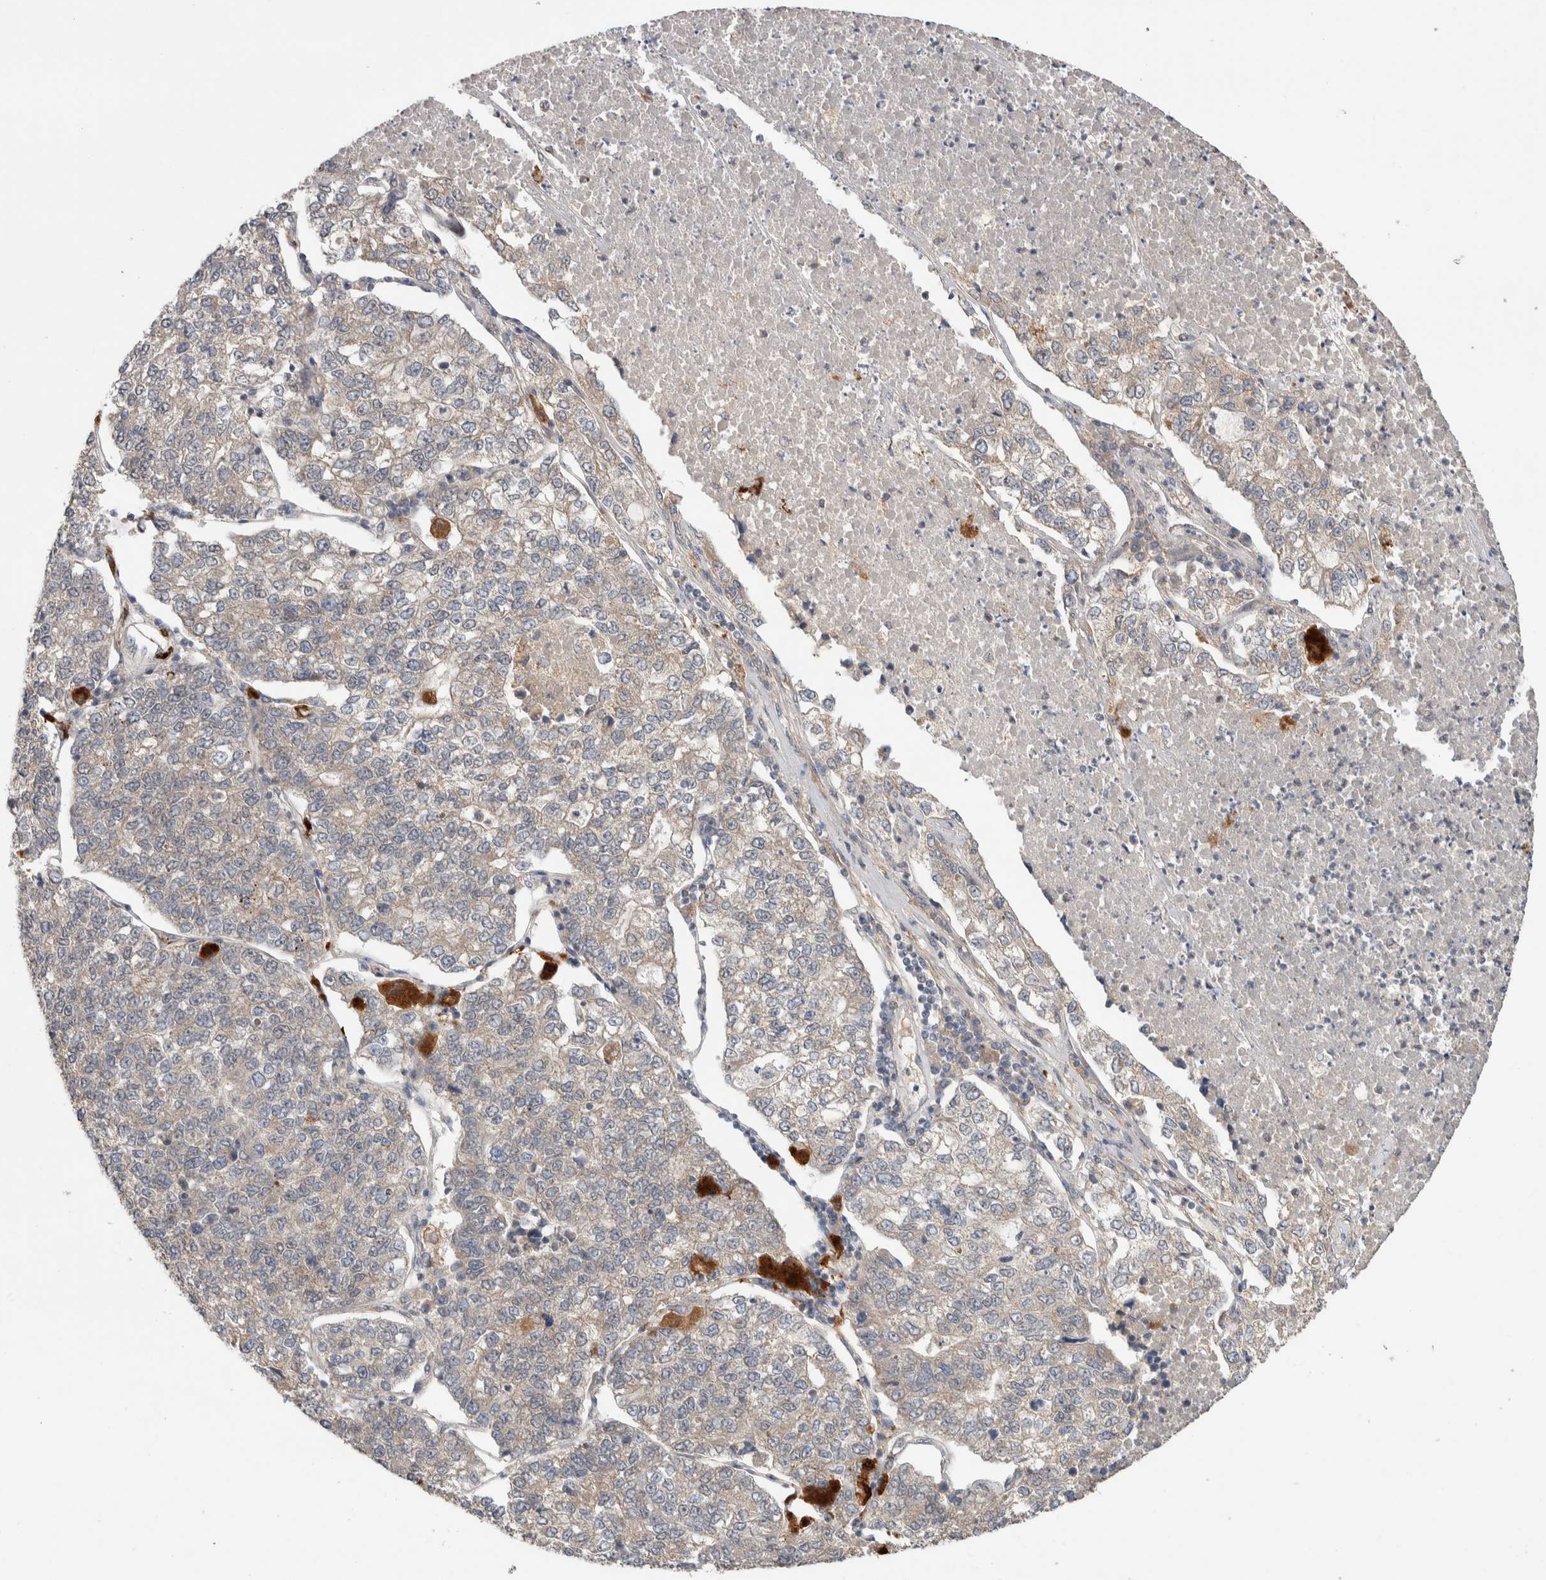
{"staining": {"intensity": "weak", "quantity": ">75%", "location": "cytoplasmic/membranous"}, "tissue": "lung cancer", "cell_type": "Tumor cells", "image_type": "cancer", "snomed": [{"axis": "morphology", "description": "Adenocarcinoma, NOS"}, {"axis": "topography", "description": "Lung"}], "caption": "Immunohistochemistry image of human lung cancer (adenocarcinoma) stained for a protein (brown), which exhibits low levels of weak cytoplasmic/membranous staining in approximately >75% of tumor cells.", "gene": "KCNJ5", "patient": {"sex": "male", "age": 49}}